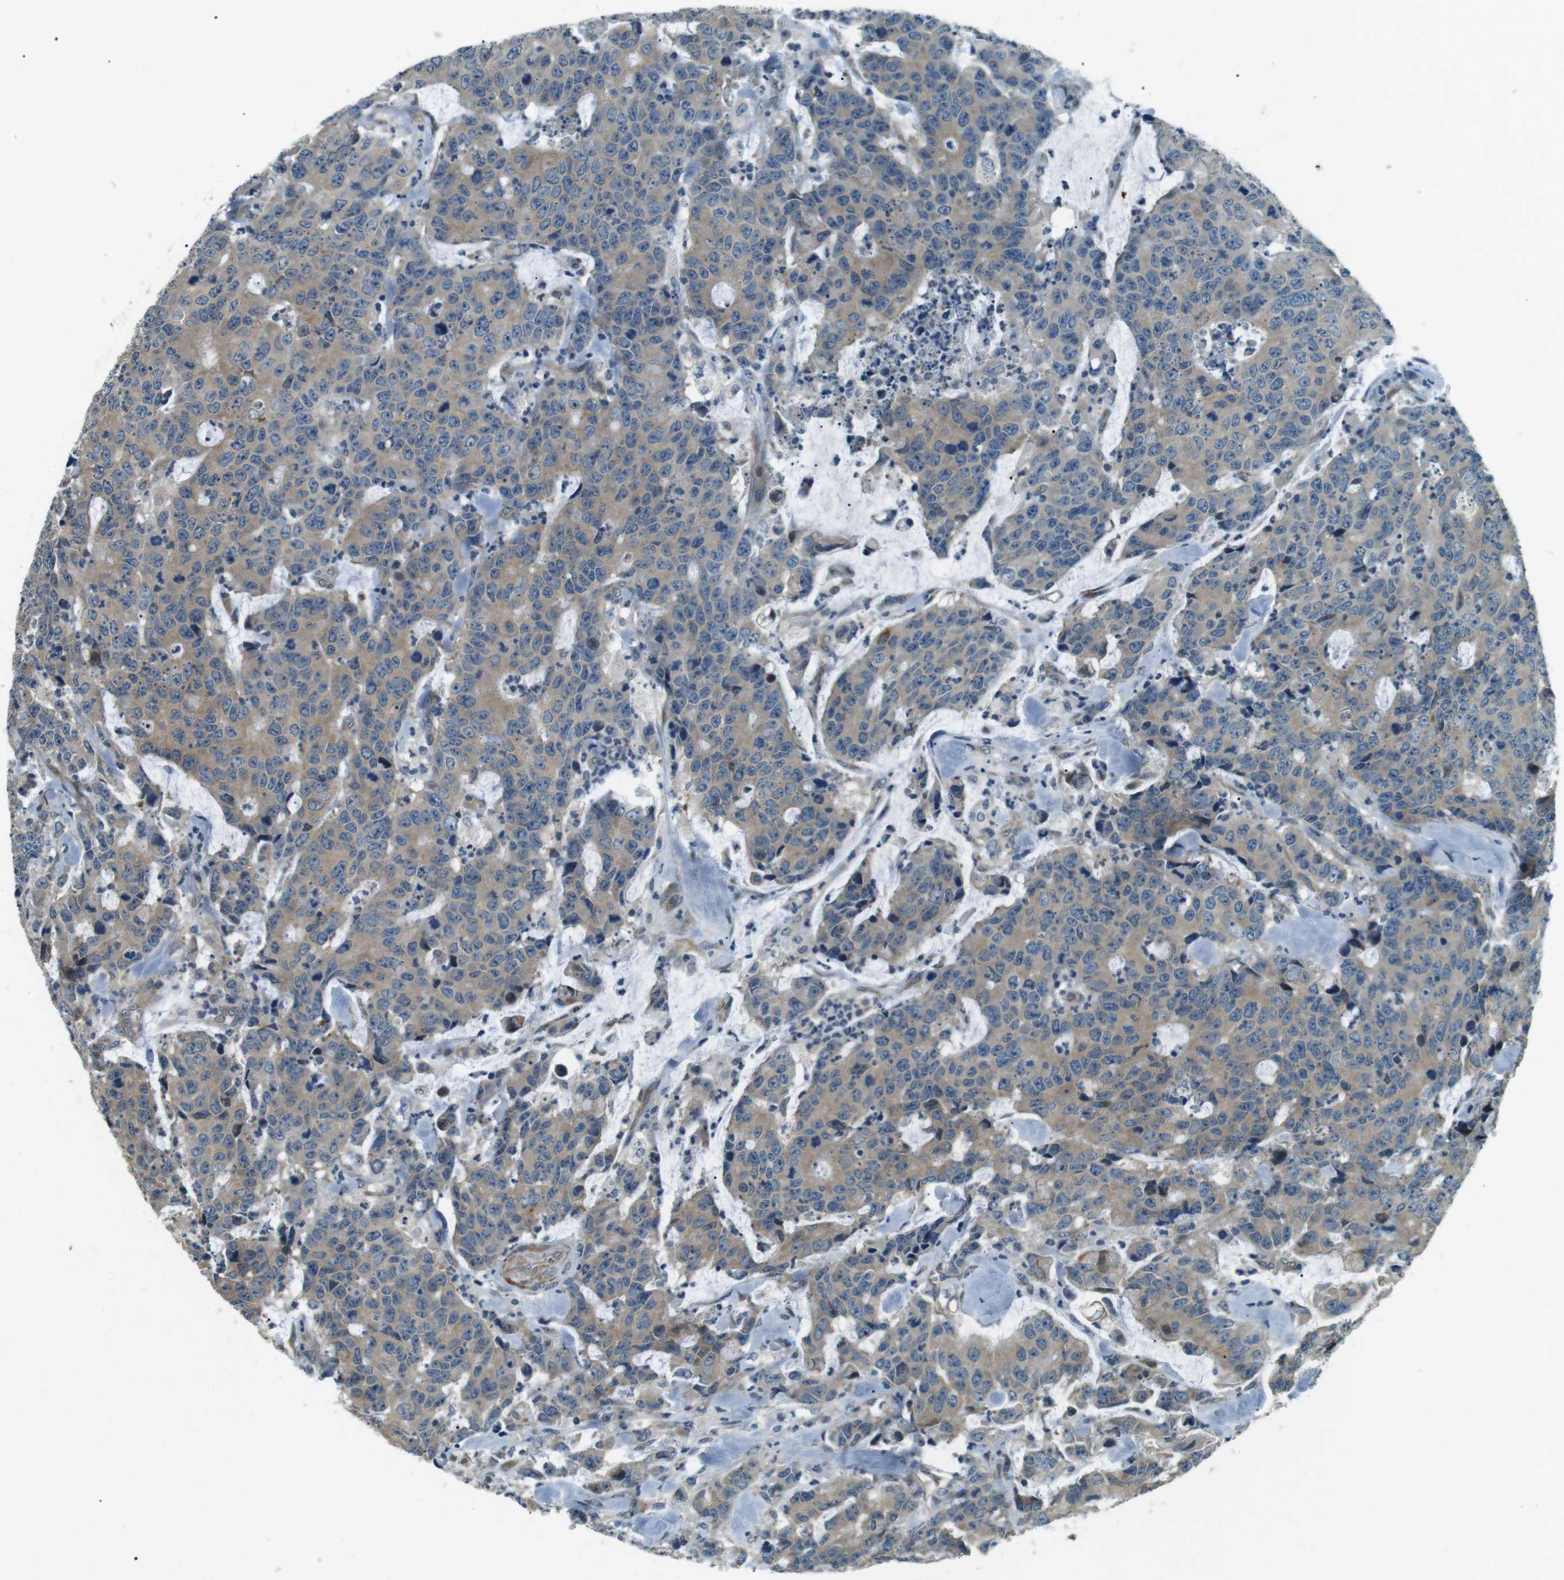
{"staining": {"intensity": "weak", "quantity": ">75%", "location": "cytoplasmic/membranous"}, "tissue": "colorectal cancer", "cell_type": "Tumor cells", "image_type": "cancer", "snomed": [{"axis": "morphology", "description": "Adenocarcinoma, NOS"}, {"axis": "topography", "description": "Colon"}], "caption": "A brown stain highlights weak cytoplasmic/membranous positivity of a protein in human colorectal cancer tumor cells.", "gene": "TMEM74", "patient": {"sex": "female", "age": 86}}